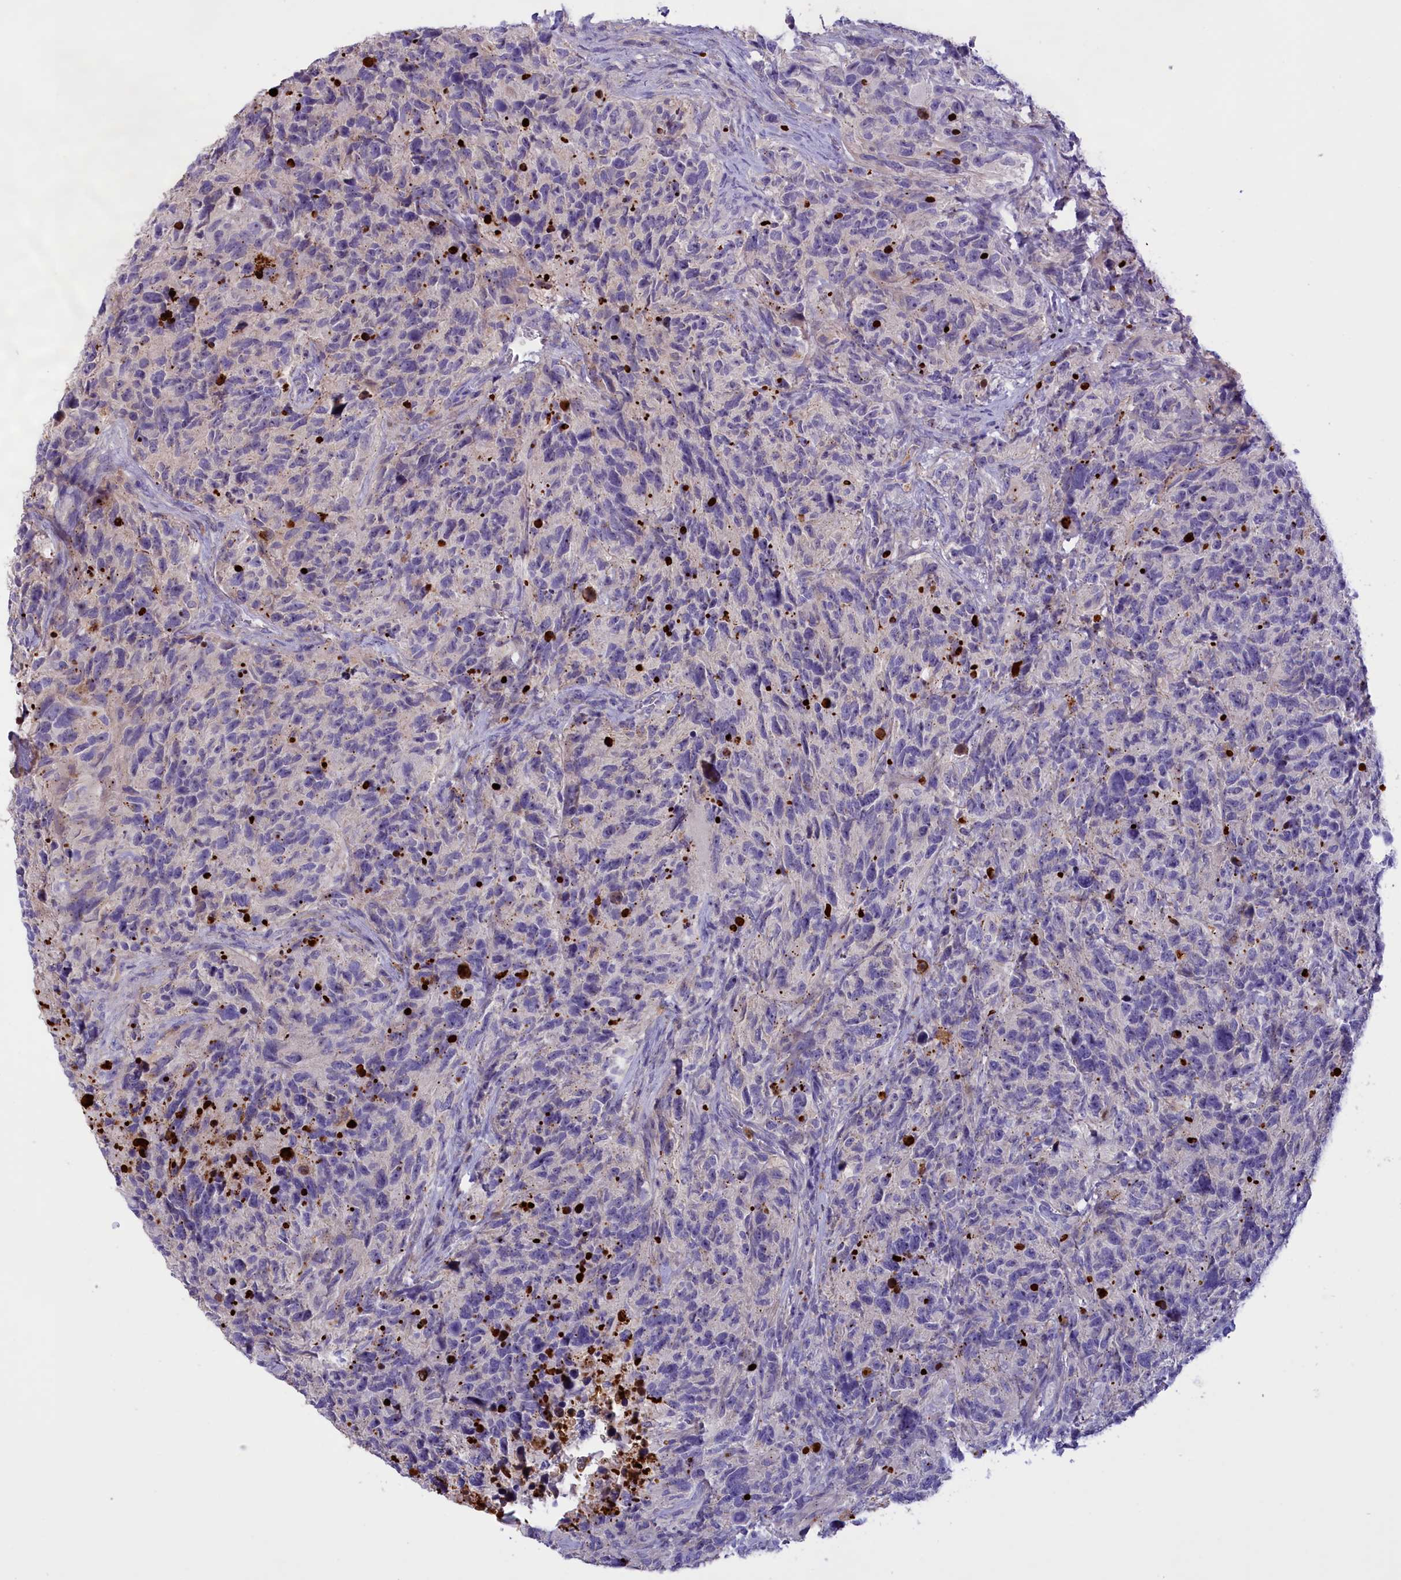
{"staining": {"intensity": "negative", "quantity": "none", "location": "none"}, "tissue": "glioma", "cell_type": "Tumor cells", "image_type": "cancer", "snomed": [{"axis": "morphology", "description": "Glioma, malignant, High grade"}, {"axis": "topography", "description": "Brain"}], "caption": "IHC micrograph of human glioma stained for a protein (brown), which exhibits no expression in tumor cells. (DAB IHC with hematoxylin counter stain).", "gene": "FAM149B1", "patient": {"sex": "male", "age": 69}}